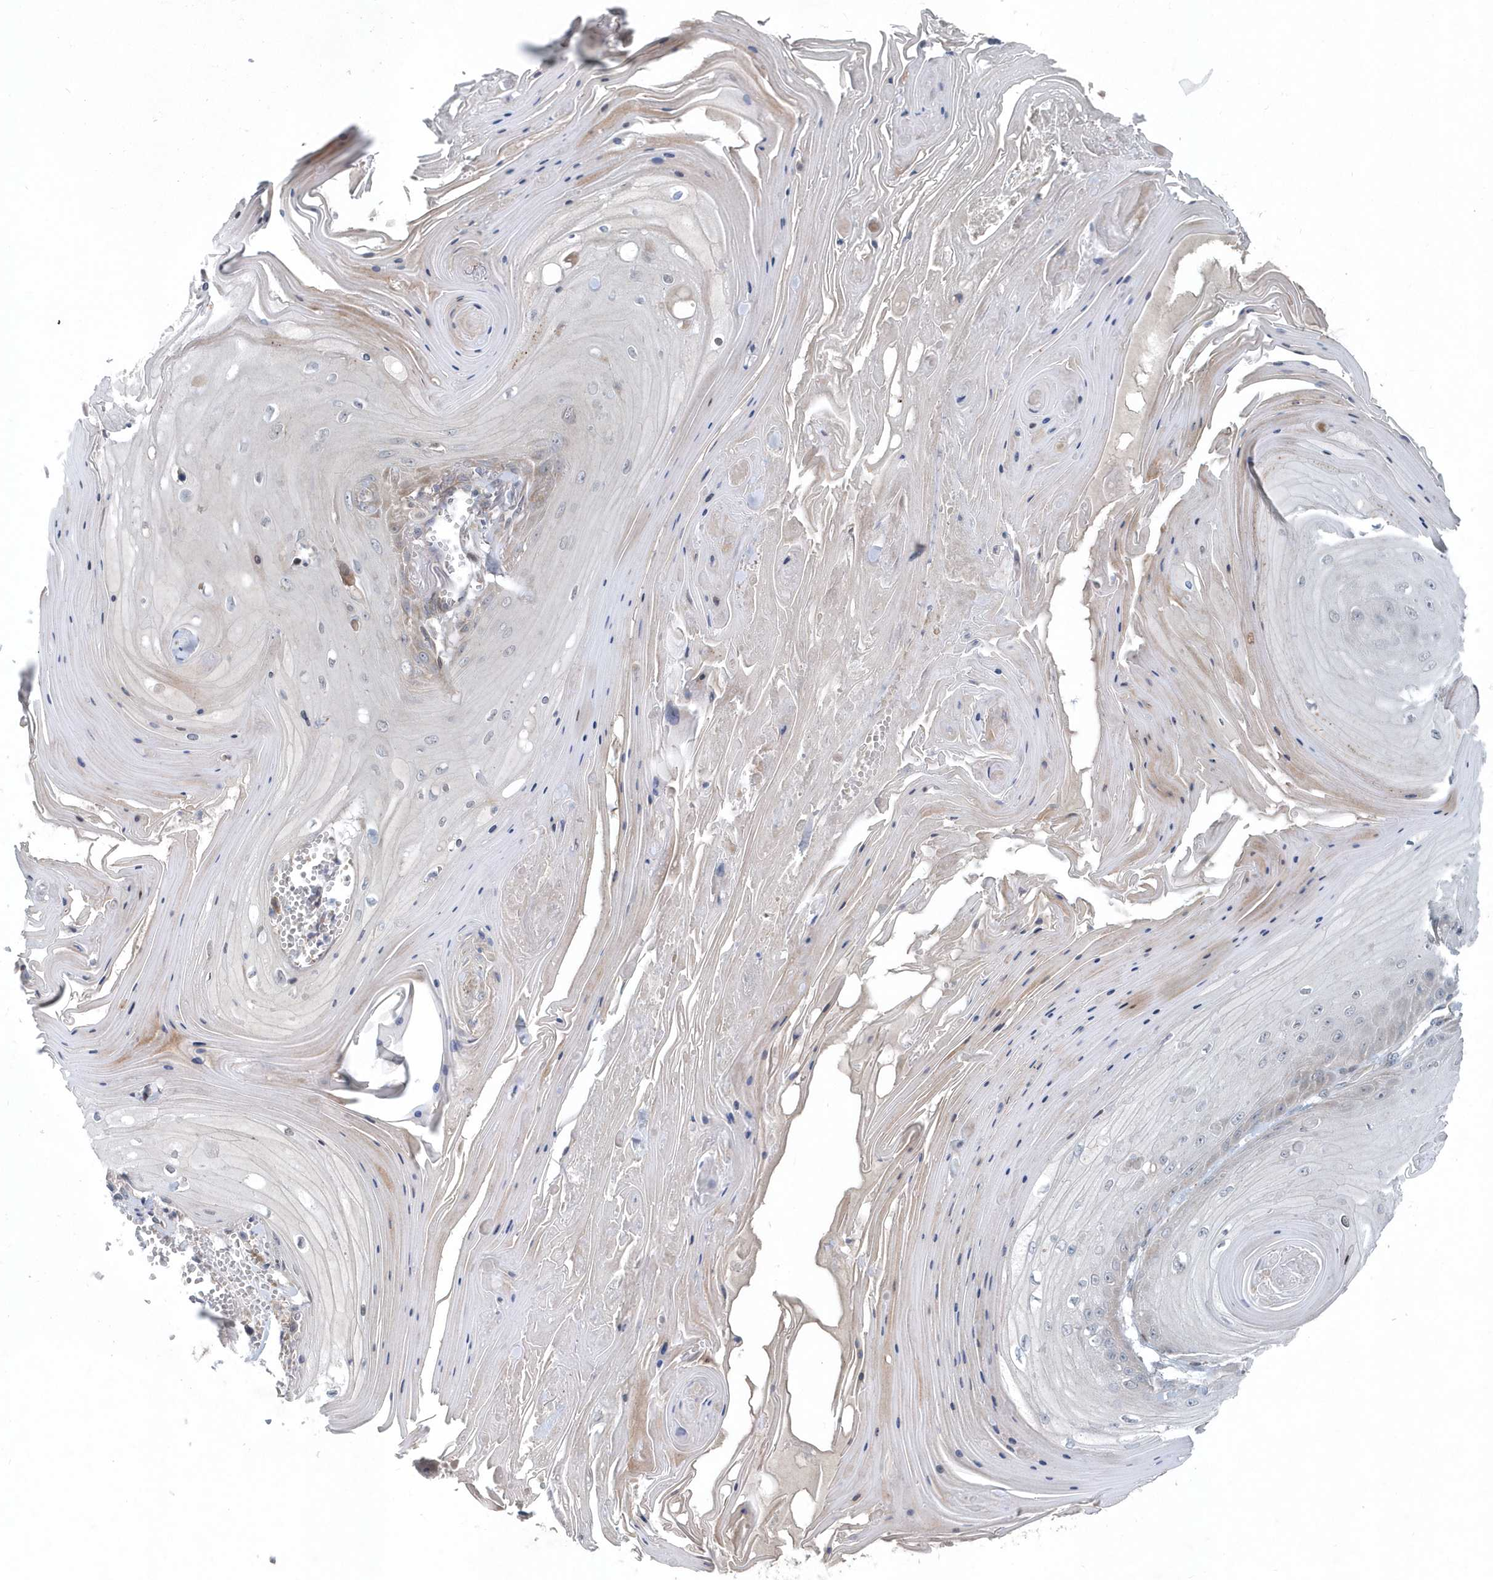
{"staining": {"intensity": "negative", "quantity": "none", "location": "none"}, "tissue": "skin cancer", "cell_type": "Tumor cells", "image_type": "cancer", "snomed": [{"axis": "morphology", "description": "Squamous cell carcinoma, NOS"}, {"axis": "topography", "description": "Skin"}], "caption": "IHC histopathology image of human squamous cell carcinoma (skin) stained for a protein (brown), which displays no staining in tumor cells.", "gene": "MCC", "patient": {"sex": "male", "age": 74}}